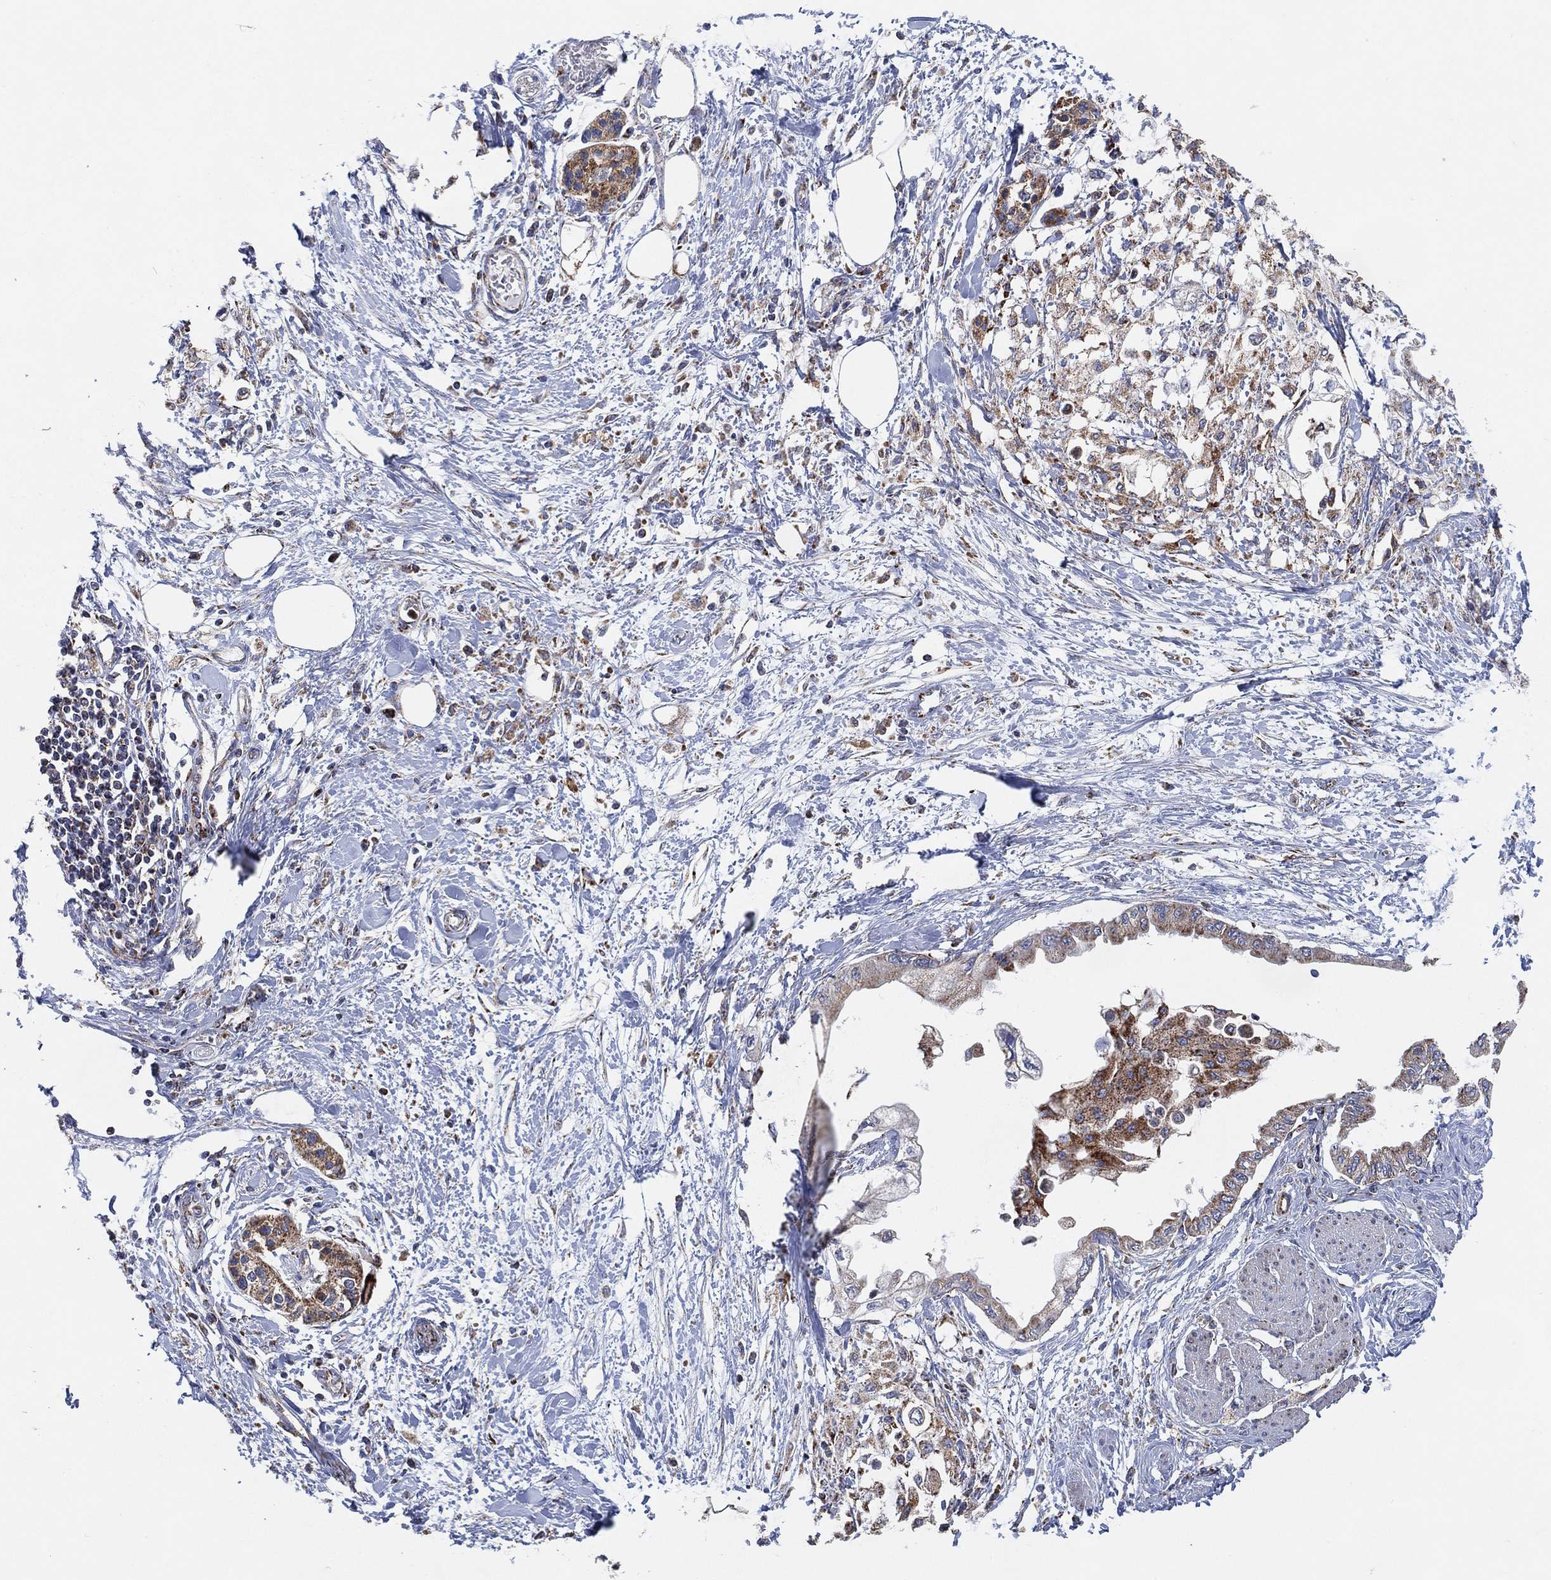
{"staining": {"intensity": "weak", "quantity": "<25%", "location": "cytoplasmic/membranous"}, "tissue": "pancreatic cancer", "cell_type": "Tumor cells", "image_type": "cancer", "snomed": [{"axis": "morphology", "description": "Normal tissue, NOS"}, {"axis": "morphology", "description": "Adenocarcinoma, NOS"}, {"axis": "topography", "description": "Pancreas"}, {"axis": "topography", "description": "Duodenum"}], "caption": "Immunohistochemistry (IHC) micrograph of pancreatic adenocarcinoma stained for a protein (brown), which demonstrates no staining in tumor cells.", "gene": "GCAT", "patient": {"sex": "female", "age": 60}}